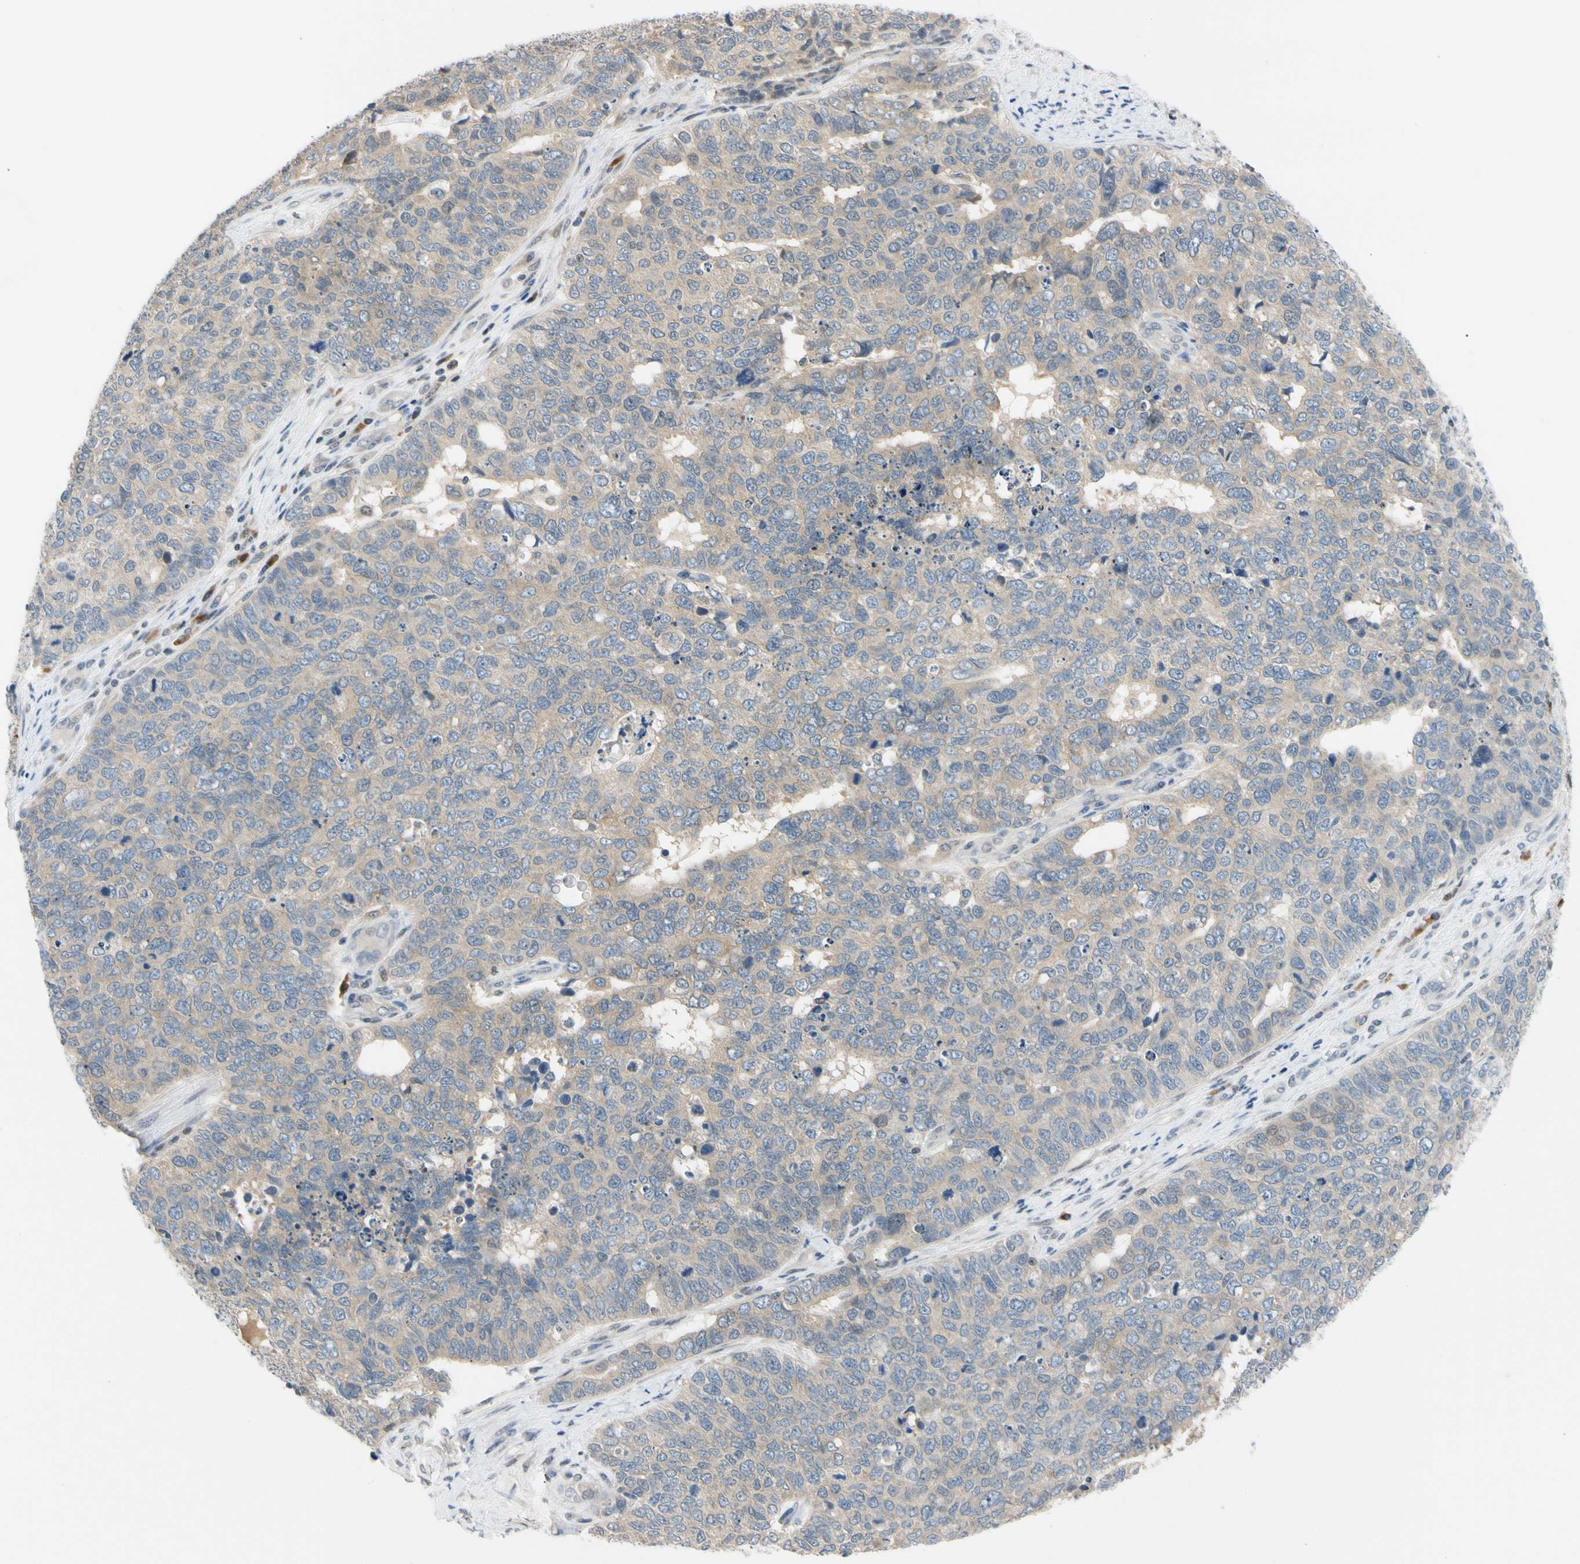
{"staining": {"intensity": "weak", "quantity": "25%-75%", "location": "cytoplasmic/membranous"}, "tissue": "cervical cancer", "cell_type": "Tumor cells", "image_type": "cancer", "snomed": [{"axis": "morphology", "description": "Squamous cell carcinoma, NOS"}, {"axis": "topography", "description": "Cervix"}], "caption": "Immunohistochemistry of squamous cell carcinoma (cervical) exhibits low levels of weak cytoplasmic/membranous expression in about 25%-75% of tumor cells.", "gene": "SEC23B", "patient": {"sex": "female", "age": 63}}